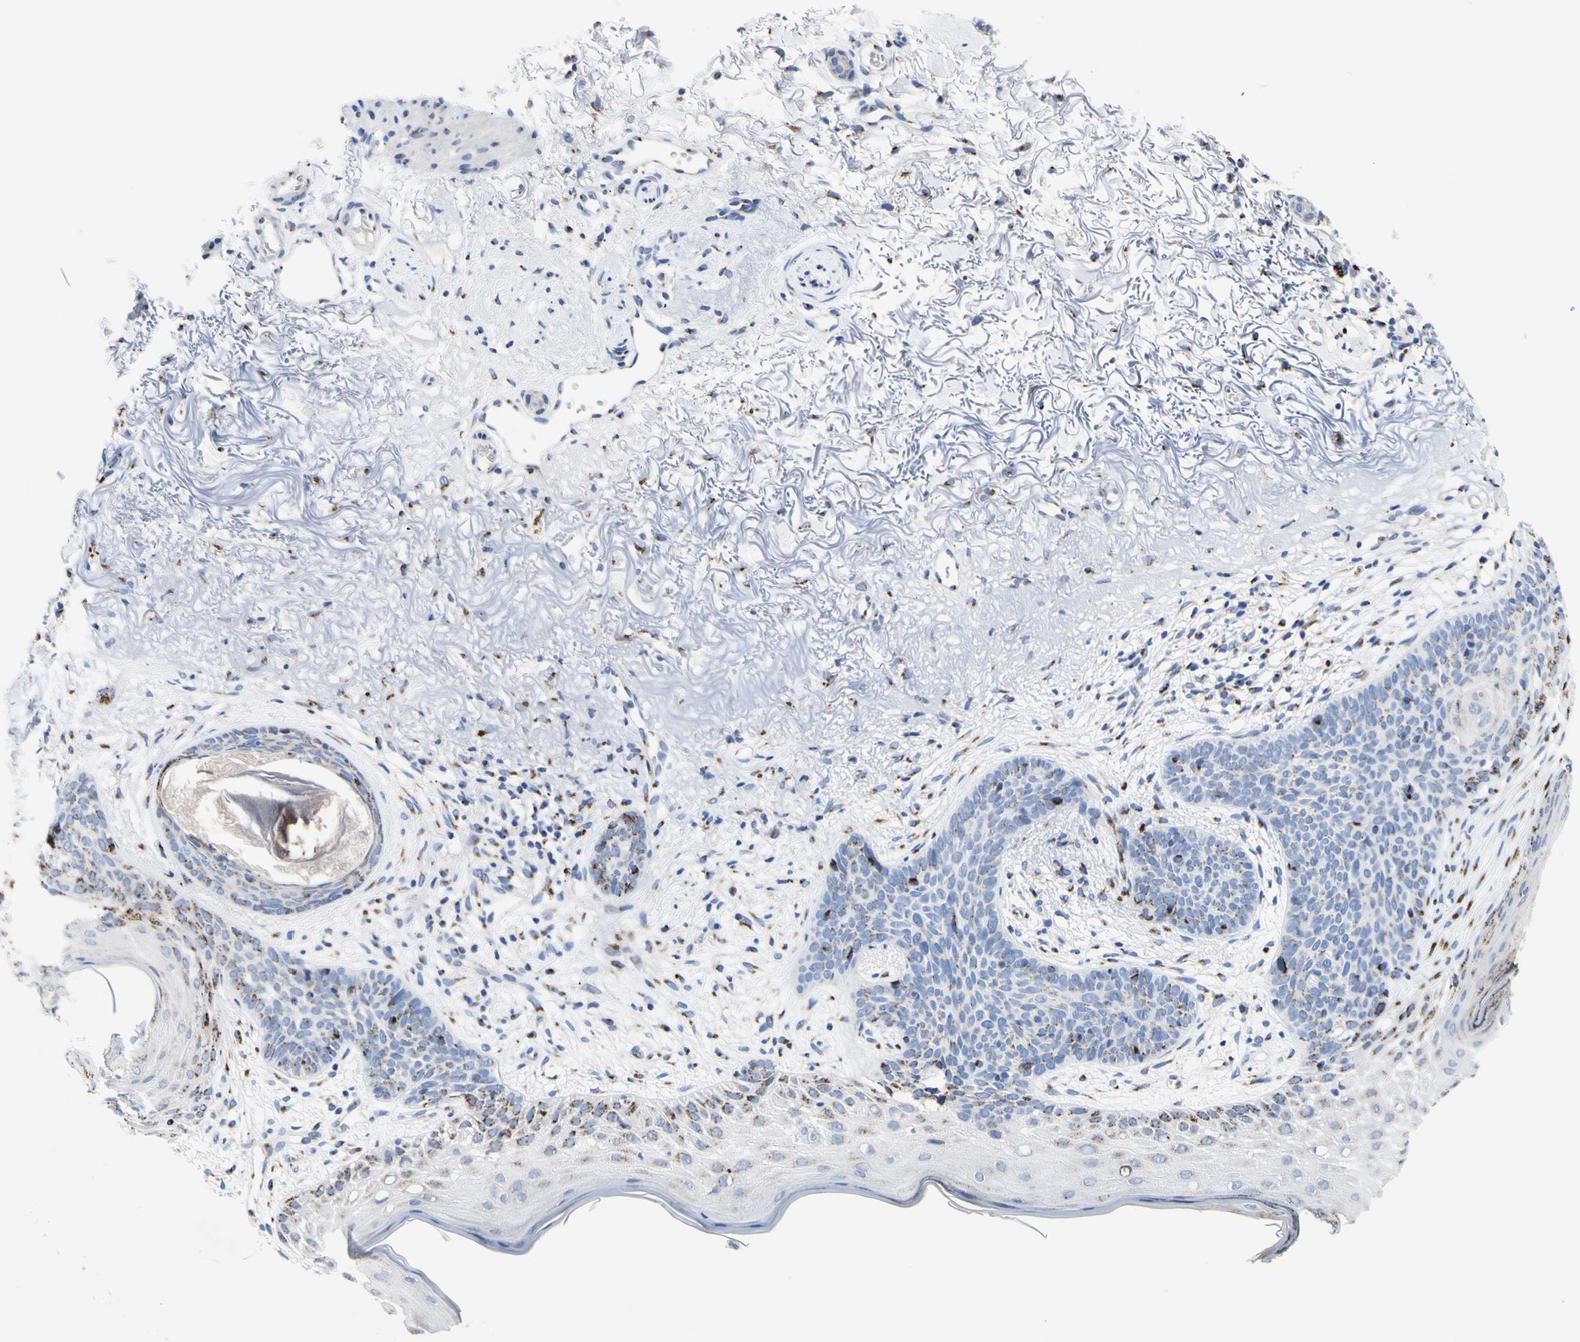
{"staining": {"intensity": "moderate", "quantity": "<25%", "location": "cytoplasmic/membranous"}, "tissue": "skin cancer", "cell_type": "Tumor cells", "image_type": "cancer", "snomed": [{"axis": "morphology", "description": "Normal tissue, NOS"}, {"axis": "morphology", "description": "Basal cell carcinoma"}, {"axis": "topography", "description": "Skin"}], "caption": "Immunohistochemistry histopathology image of neoplastic tissue: basal cell carcinoma (skin) stained using immunohistochemistry shows low levels of moderate protein expression localized specifically in the cytoplasmic/membranous of tumor cells, appearing as a cytoplasmic/membranous brown color.", "gene": "GALNT2", "patient": {"sex": "female", "age": 70}}